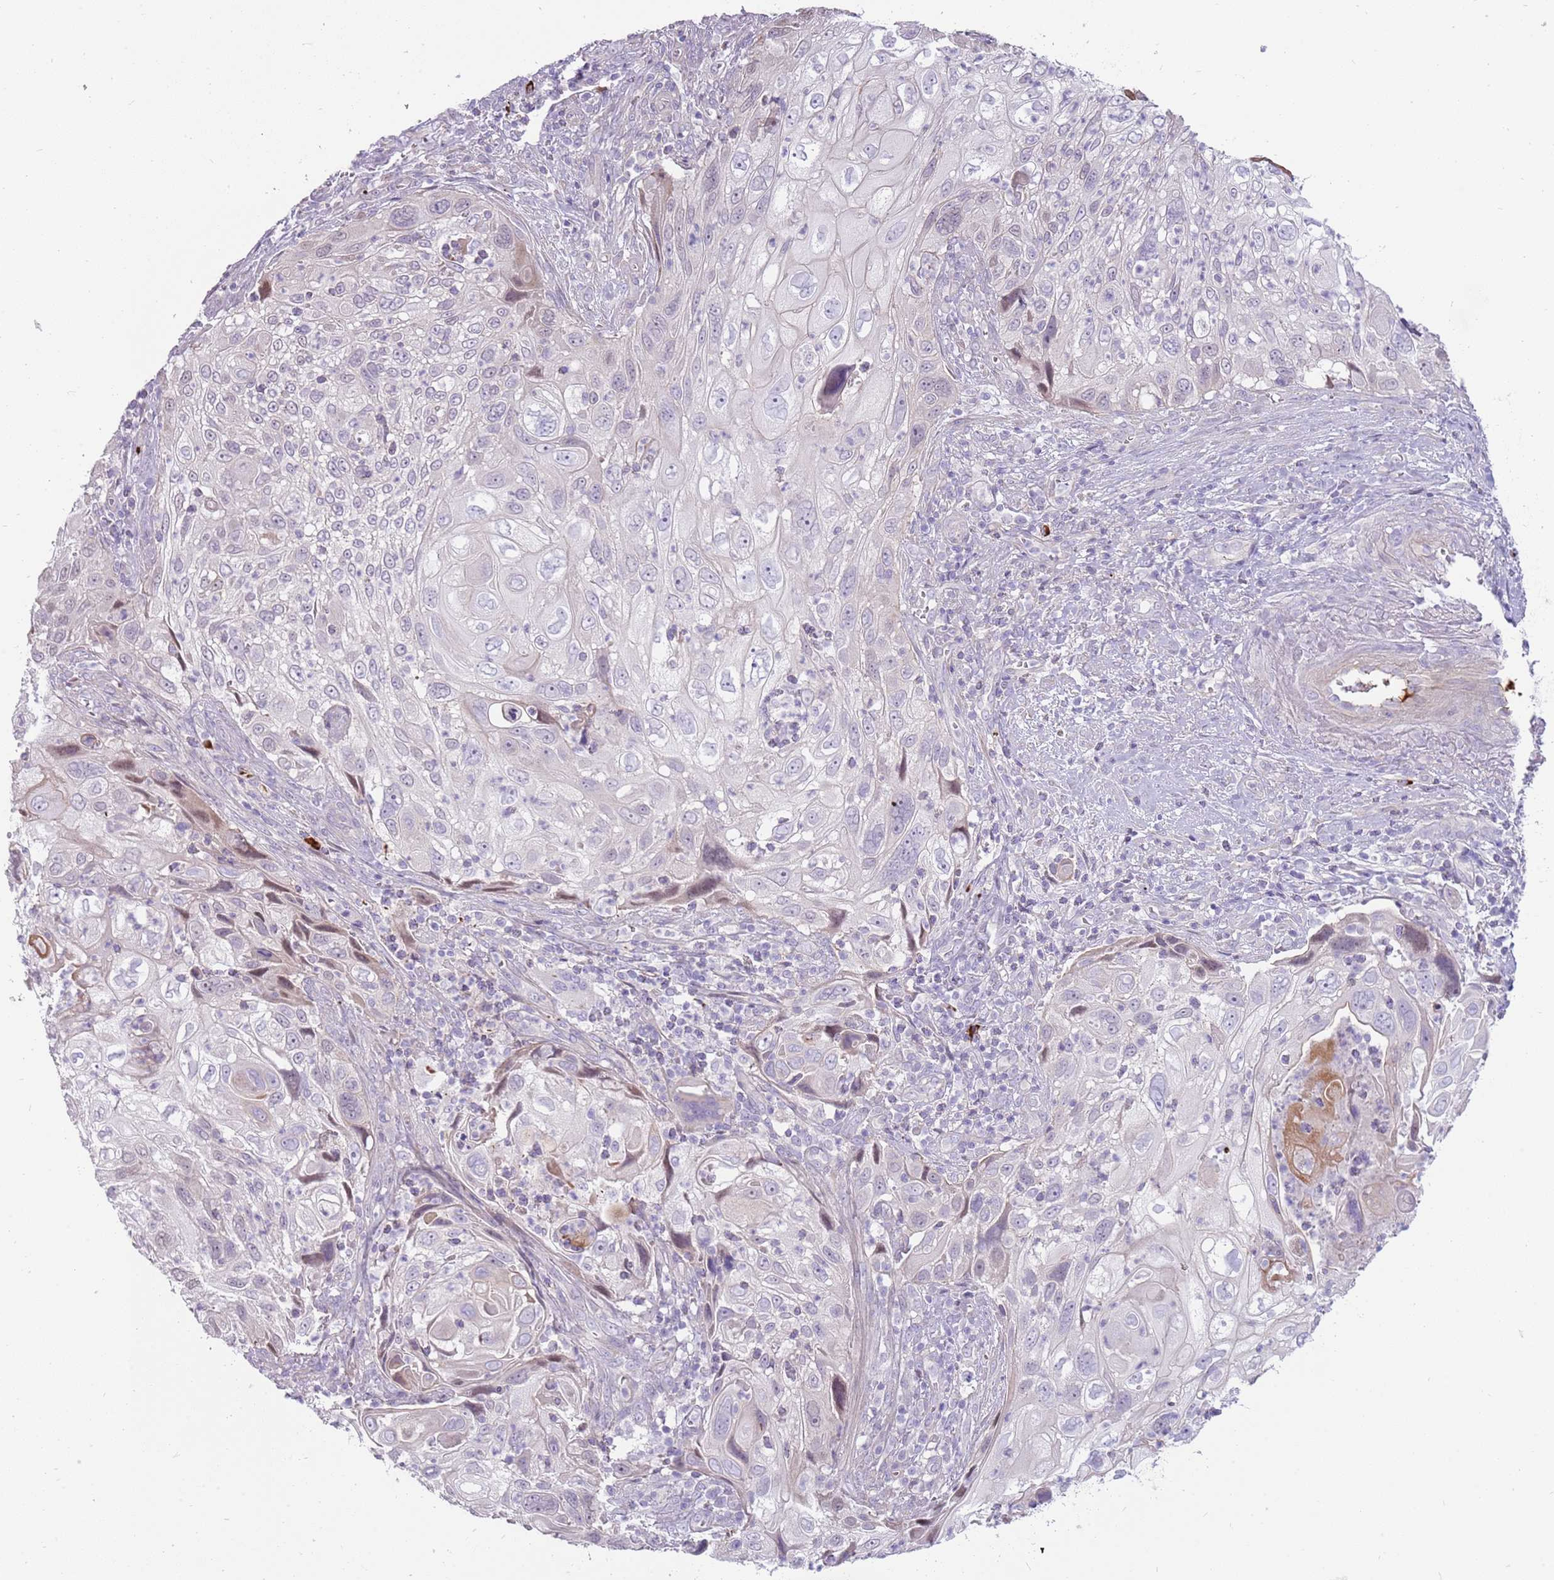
{"staining": {"intensity": "negative", "quantity": "none", "location": "none"}, "tissue": "cervical cancer", "cell_type": "Tumor cells", "image_type": "cancer", "snomed": [{"axis": "morphology", "description": "Squamous cell carcinoma, NOS"}, {"axis": "topography", "description": "Cervix"}], "caption": "The IHC image has no significant positivity in tumor cells of squamous cell carcinoma (cervical) tissue. (DAB immunohistochemistry (IHC) with hematoxylin counter stain).", "gene": "MCUB", "patient": {"sex": "female", "age": 70}}